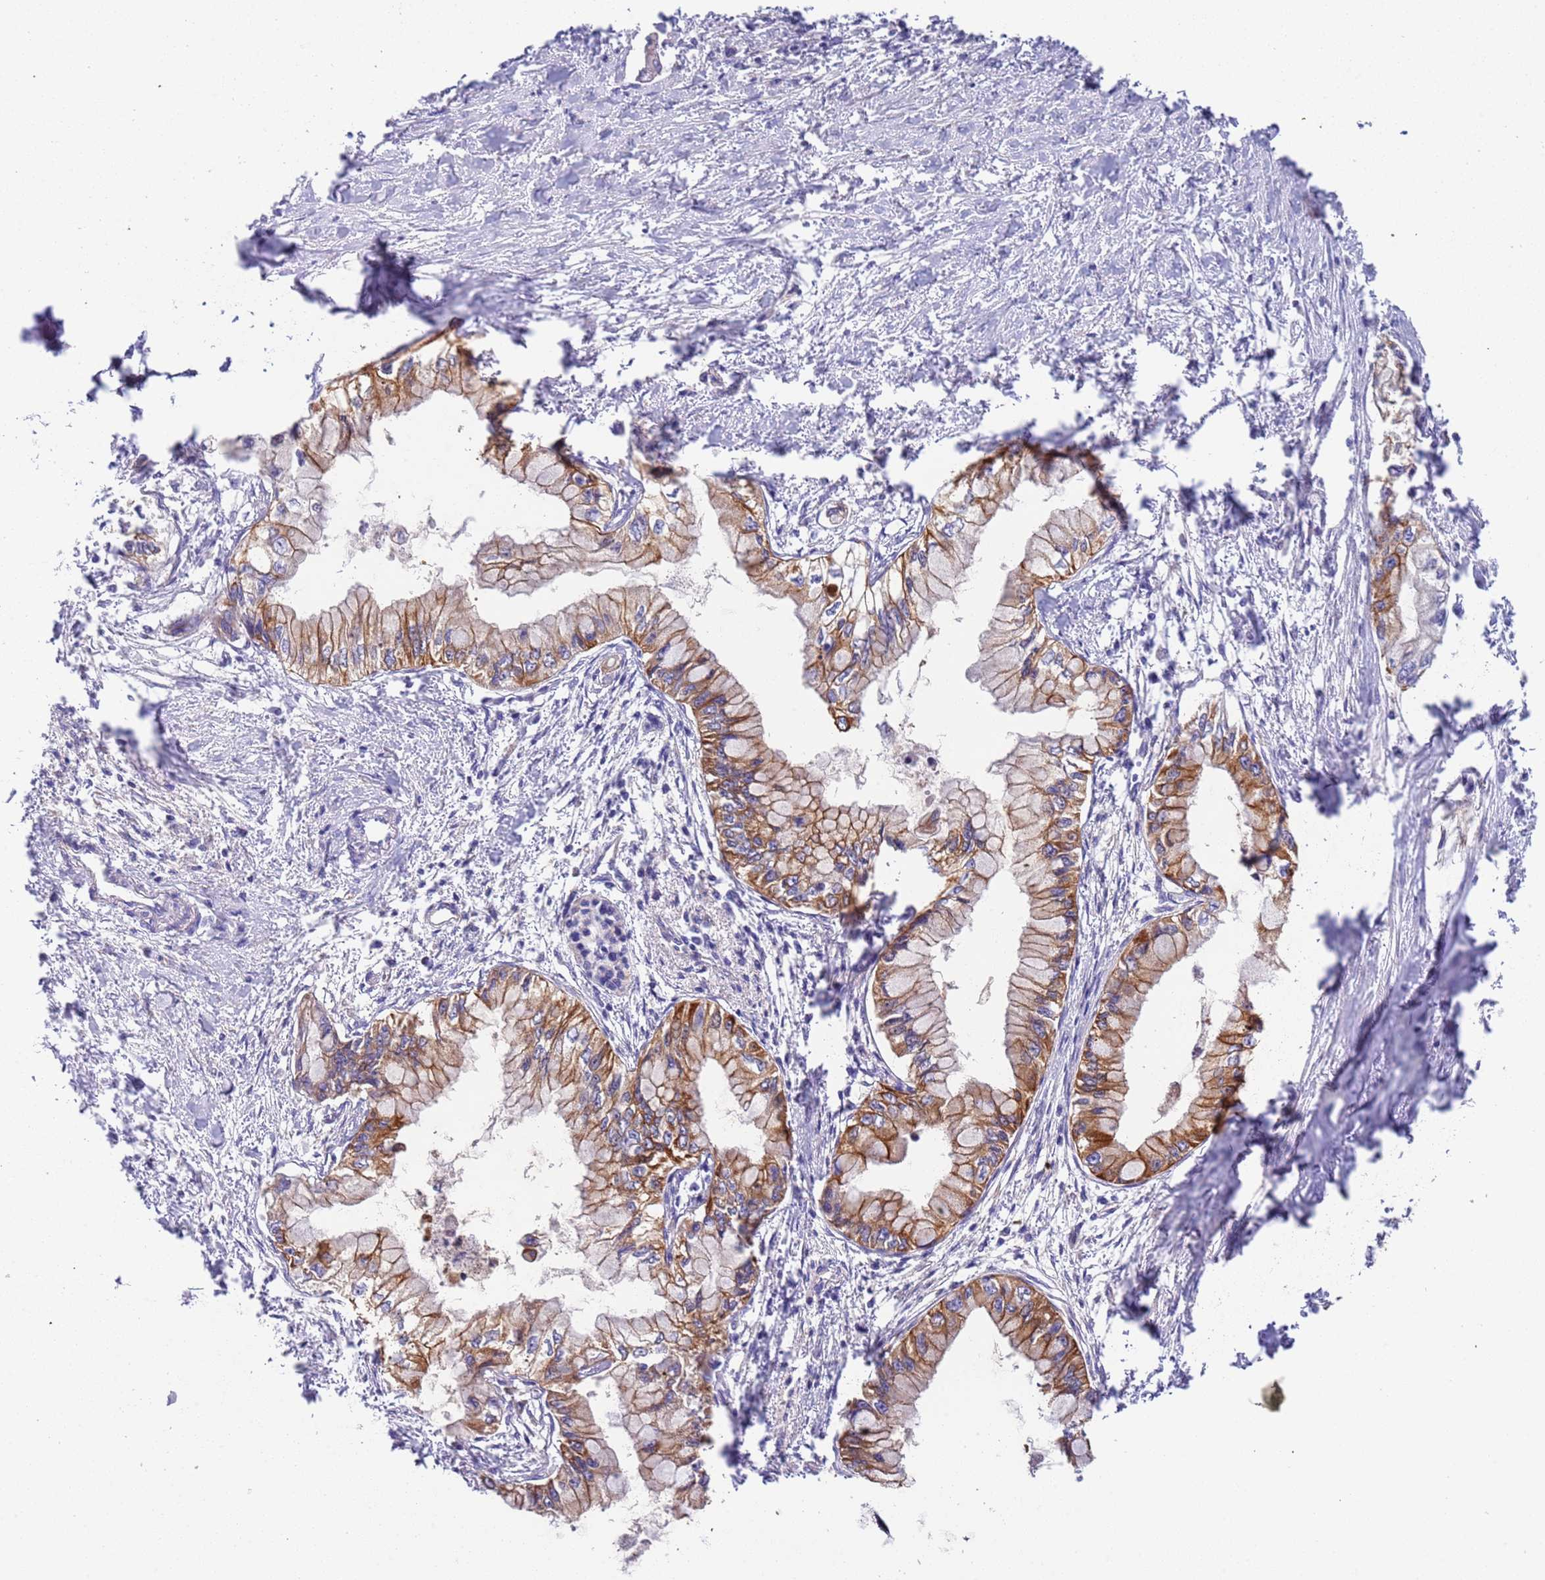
{"staining": {"intensity": "moderate", "quantity": ">75%", "location": "cytoplasmic/membranous"}, "tissue": "pancreatic cancer", "cell_type": "Tumor cells", "image_type": "cancer", "snomed": [{"axis": "morphology", "description": "Adenocarcinoma, NOS"}, {"axis": "topography", "description": "Pancreas"}], "caption": "IHC micrograph of neoplastic tissue: human adenocarcinoma (pancreatic) stained using IHC displays medium levels of moderate protein expression localized specifically in the cytoplasmic/membranous of tumor cells, appearing as a cytoplasmic/membranous brown color.", "gene": "LAMB4", "patient": {"sex": "male", "age": 48}}